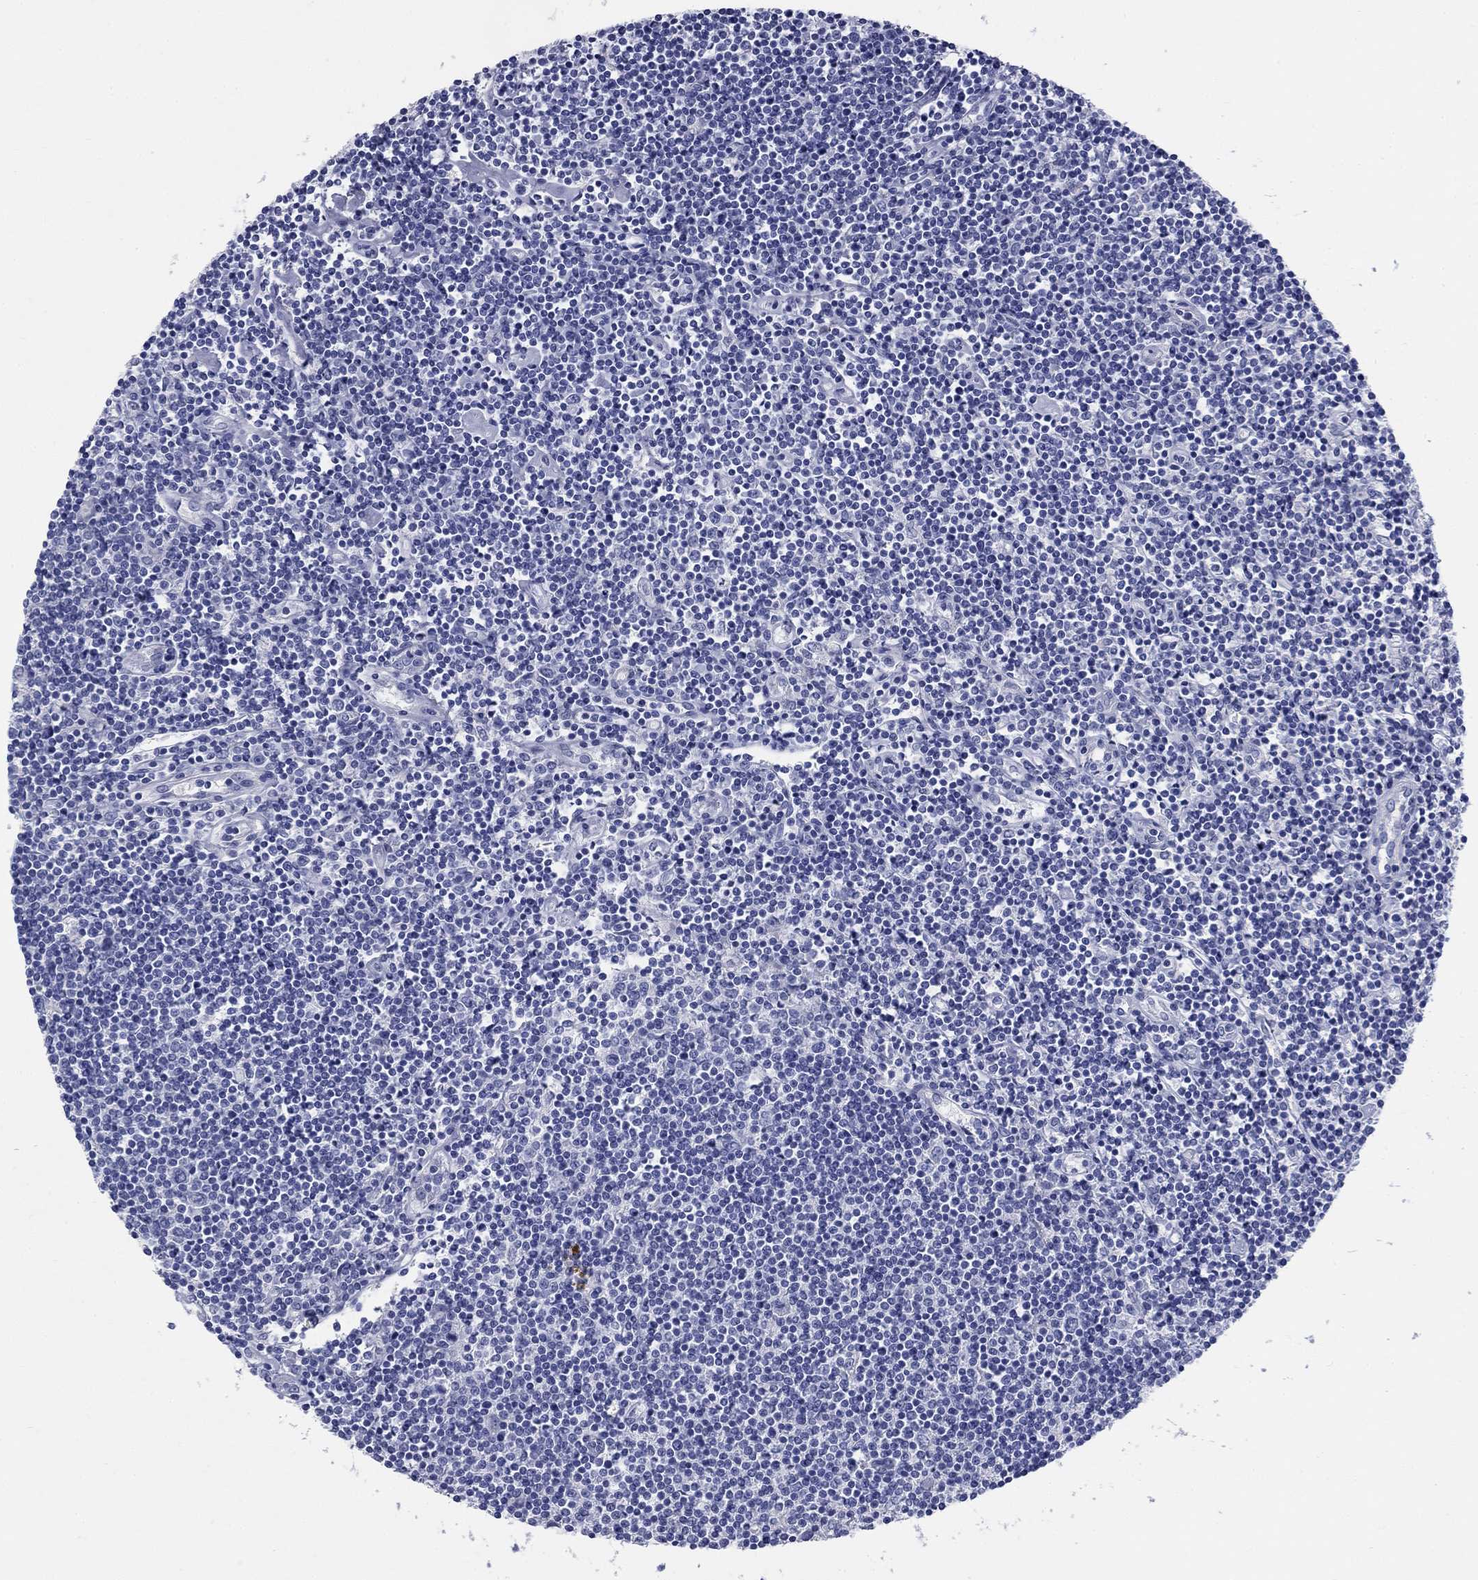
{"staining": {"intensity": "negative", "quantity": "none", "location": "none"}, "tissue": "lymphoma", "cell_type": "Tumor cells", "image_type": "cancer", "snomed": [{"axis": "morphology", "description": "Hodgkin's disease, NOS"}, {"axis": "topography", "description": "Lymph node"}], "caption": "Protein analysis of Hodgkin's disease displays no significant positivity in tumor cells.", "gene": "PRKCG", "patient": {"sex": "male", "age": 40}}